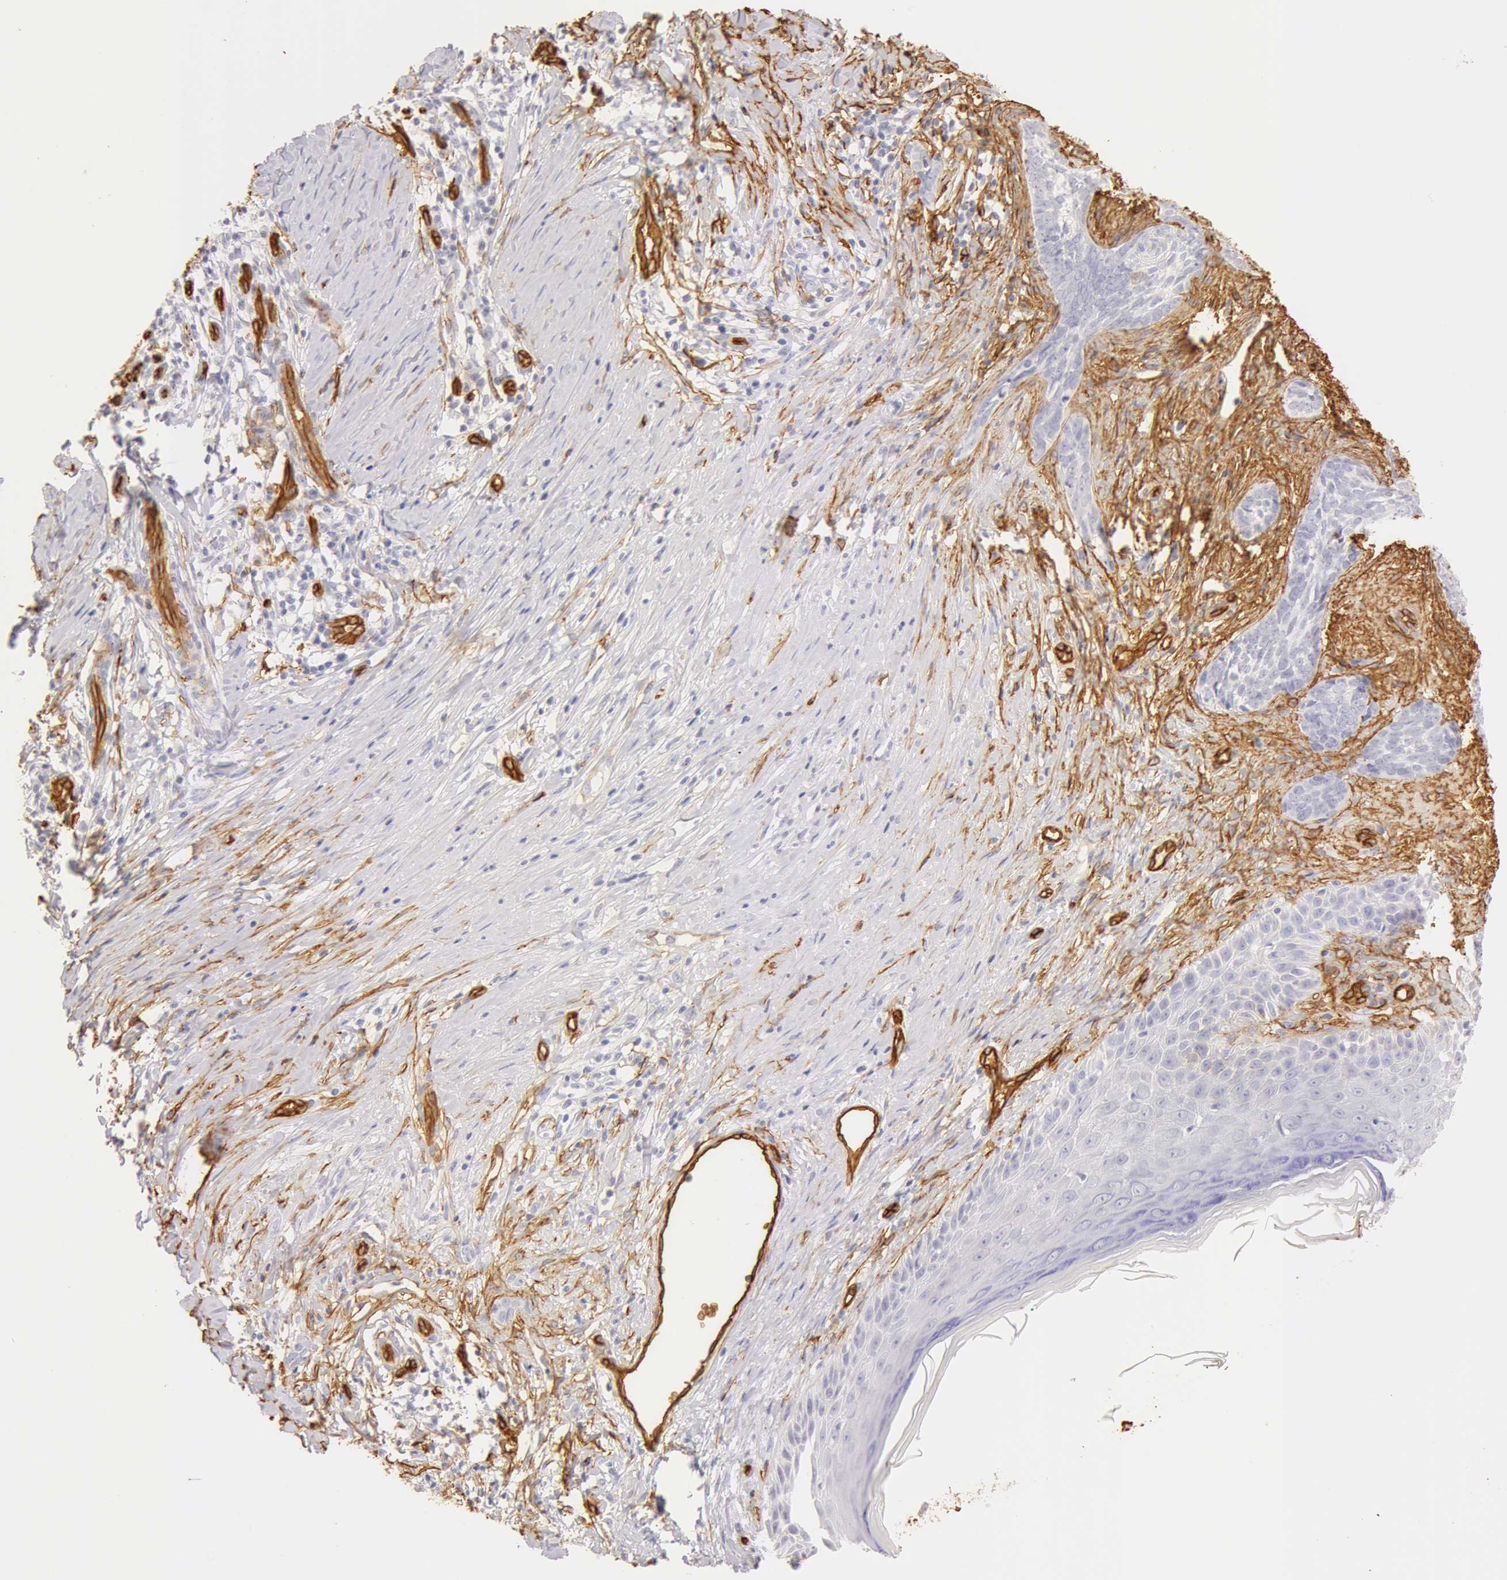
{"staining": {"intensity": "negative", "quantity": "none", "location": "none"}, "tissue": "skin cancer", "cell_type": "Tumor cells", "image_type": "cancer", "snomed": [{"axis": "morphology", "description": "Basal cell carcinoma"}, {"axis": "topography", "description": "Skin"}], "caption": "DAB immunohistochemical staining of basal cell carcinoma (skin) demonstrates no significant positivity in tumor cells.", "gene": "AQP1", "patient": {"sex": "female", "age": 81}}